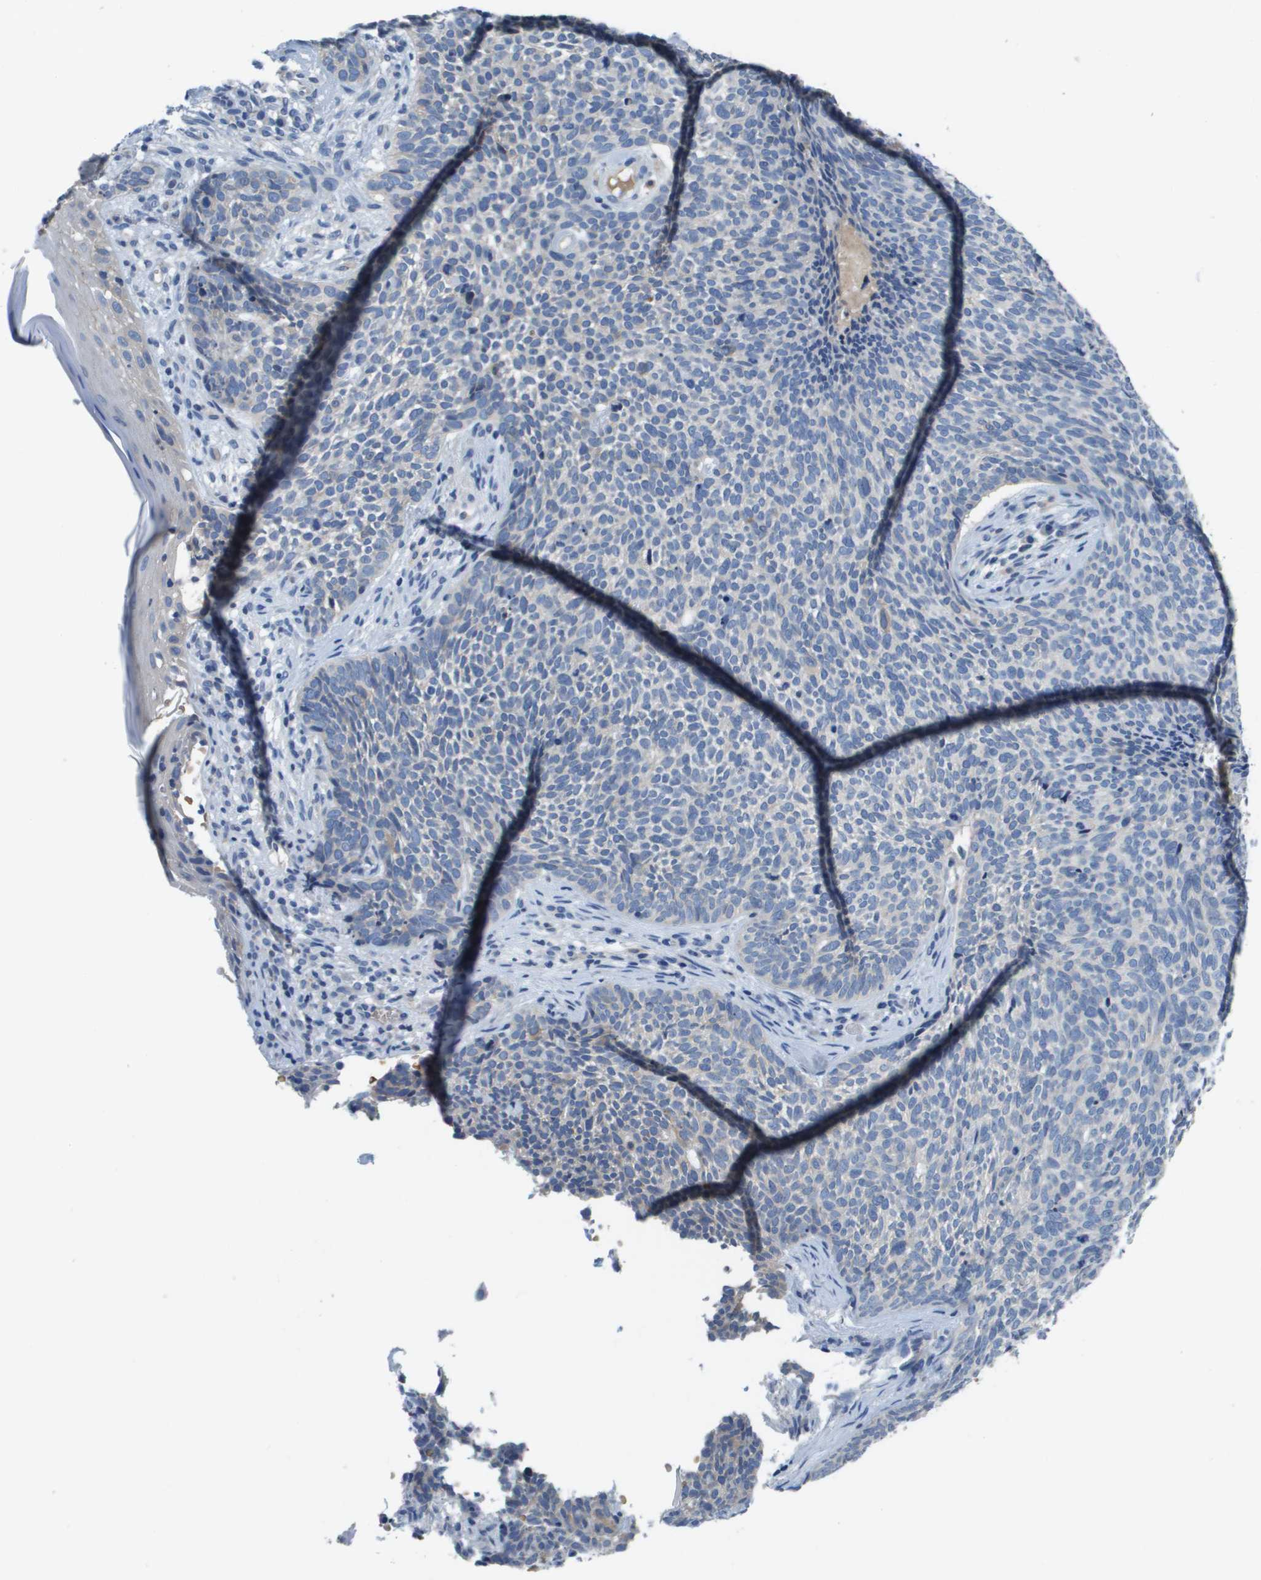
{"staining": {"intensity": "negative", "quantity": "none", "location": "none"}, "tissue": "skin cancer", "cell_type": "Tumor cells", "image_type": "cancer", "snomed": [{"axis": "morphology", "description": "Basal cell carcinoma"}, {"axis": "topography", "description": "Skin"}], "caption": "This is an immunohistochemistry (IHC) photomicrograph of skin basal cell carcinoma. There is no positivity in tumor cells.", "gene": "NCS1", "patient": {"sex": "female", "age": 84}}